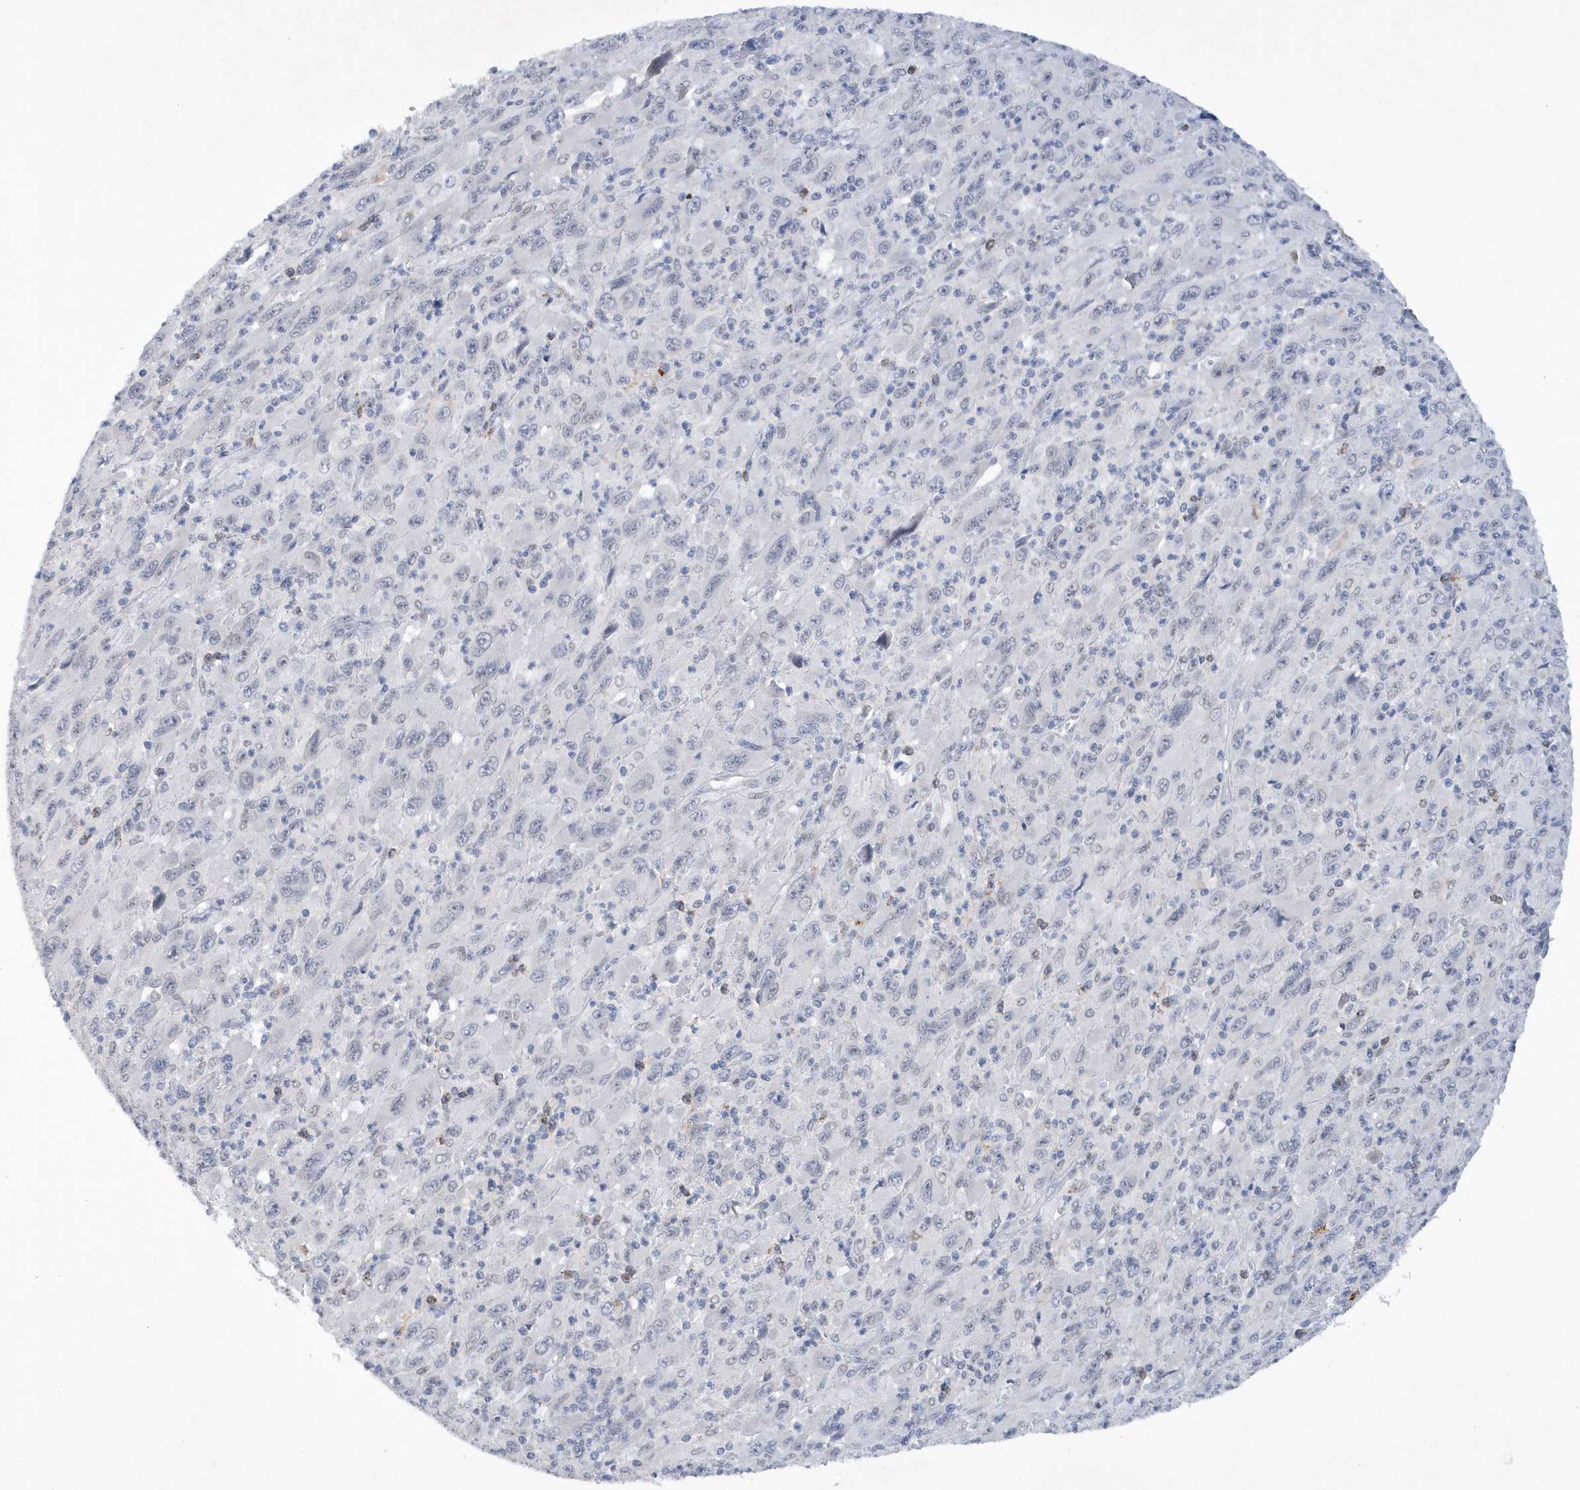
{"staining": {"intensity": "negative", "quantity": "none", "location": "none"}, "tissue": "melanoma", "cell_type": "Tumor cells", "image_type": "cancer", "snomed": [{"axis": "morphology", "description": "Malignant melanoma, Metastatic site"}, {"axis": "topography", "description": "Skin"}], "caption": "High magnification brightfield microscopy of melanoma stained with DAB (brown) and counterstained with hematoxylin (blue): tumor cells show no significant expression. (DAB (3,3'-diaminobenzidine) immunohistochemistry (IHC) with hematoxylin counter stain).", "gene": "SRGAP3", "patient": {"sex": "female", "age": 56}}